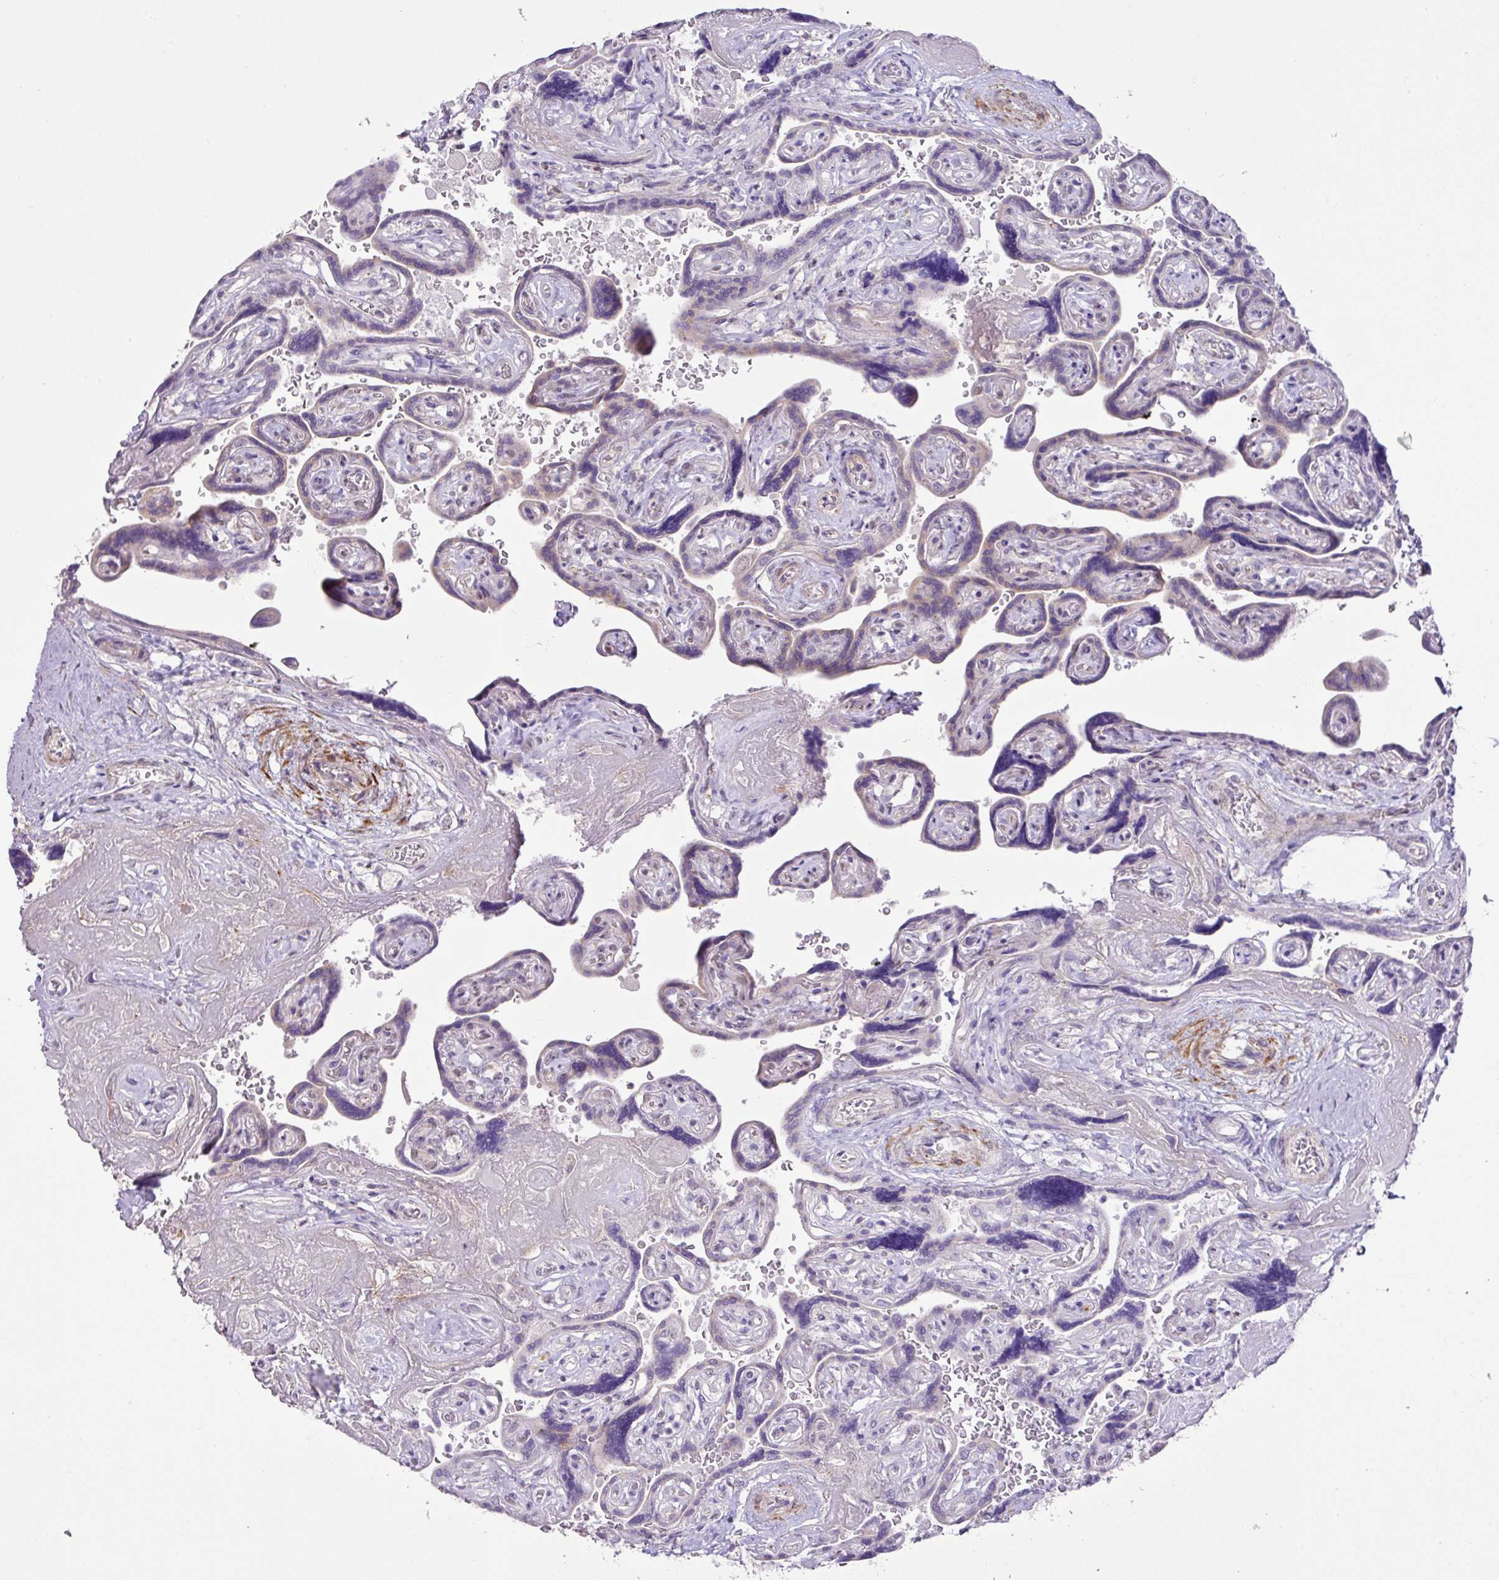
{"staining": {"intensity": "negative", "quantity": "none", "location": "none"}, "tissue": "placenta", "cell_type": "Trophoblastic cells", "image_type": "normal", "snomed": [{"axis": "morphology", "description": "Normal tissue, NOS"}, {"axis": "topography", "description": "Placenta"}], "caption": "Immunohistochemistry photomicrograph of unremarkable placenta stained for a protein (brown), which demonstrates no staining in trophoblastic cells. The staining is performed using DAB (3,3'-diaminobenzidine) brown chromogen with nuclei counter-stained in using hematoxylin.", "gene": "DIP2A", "patient": {"sex": "female", "age": 32}}